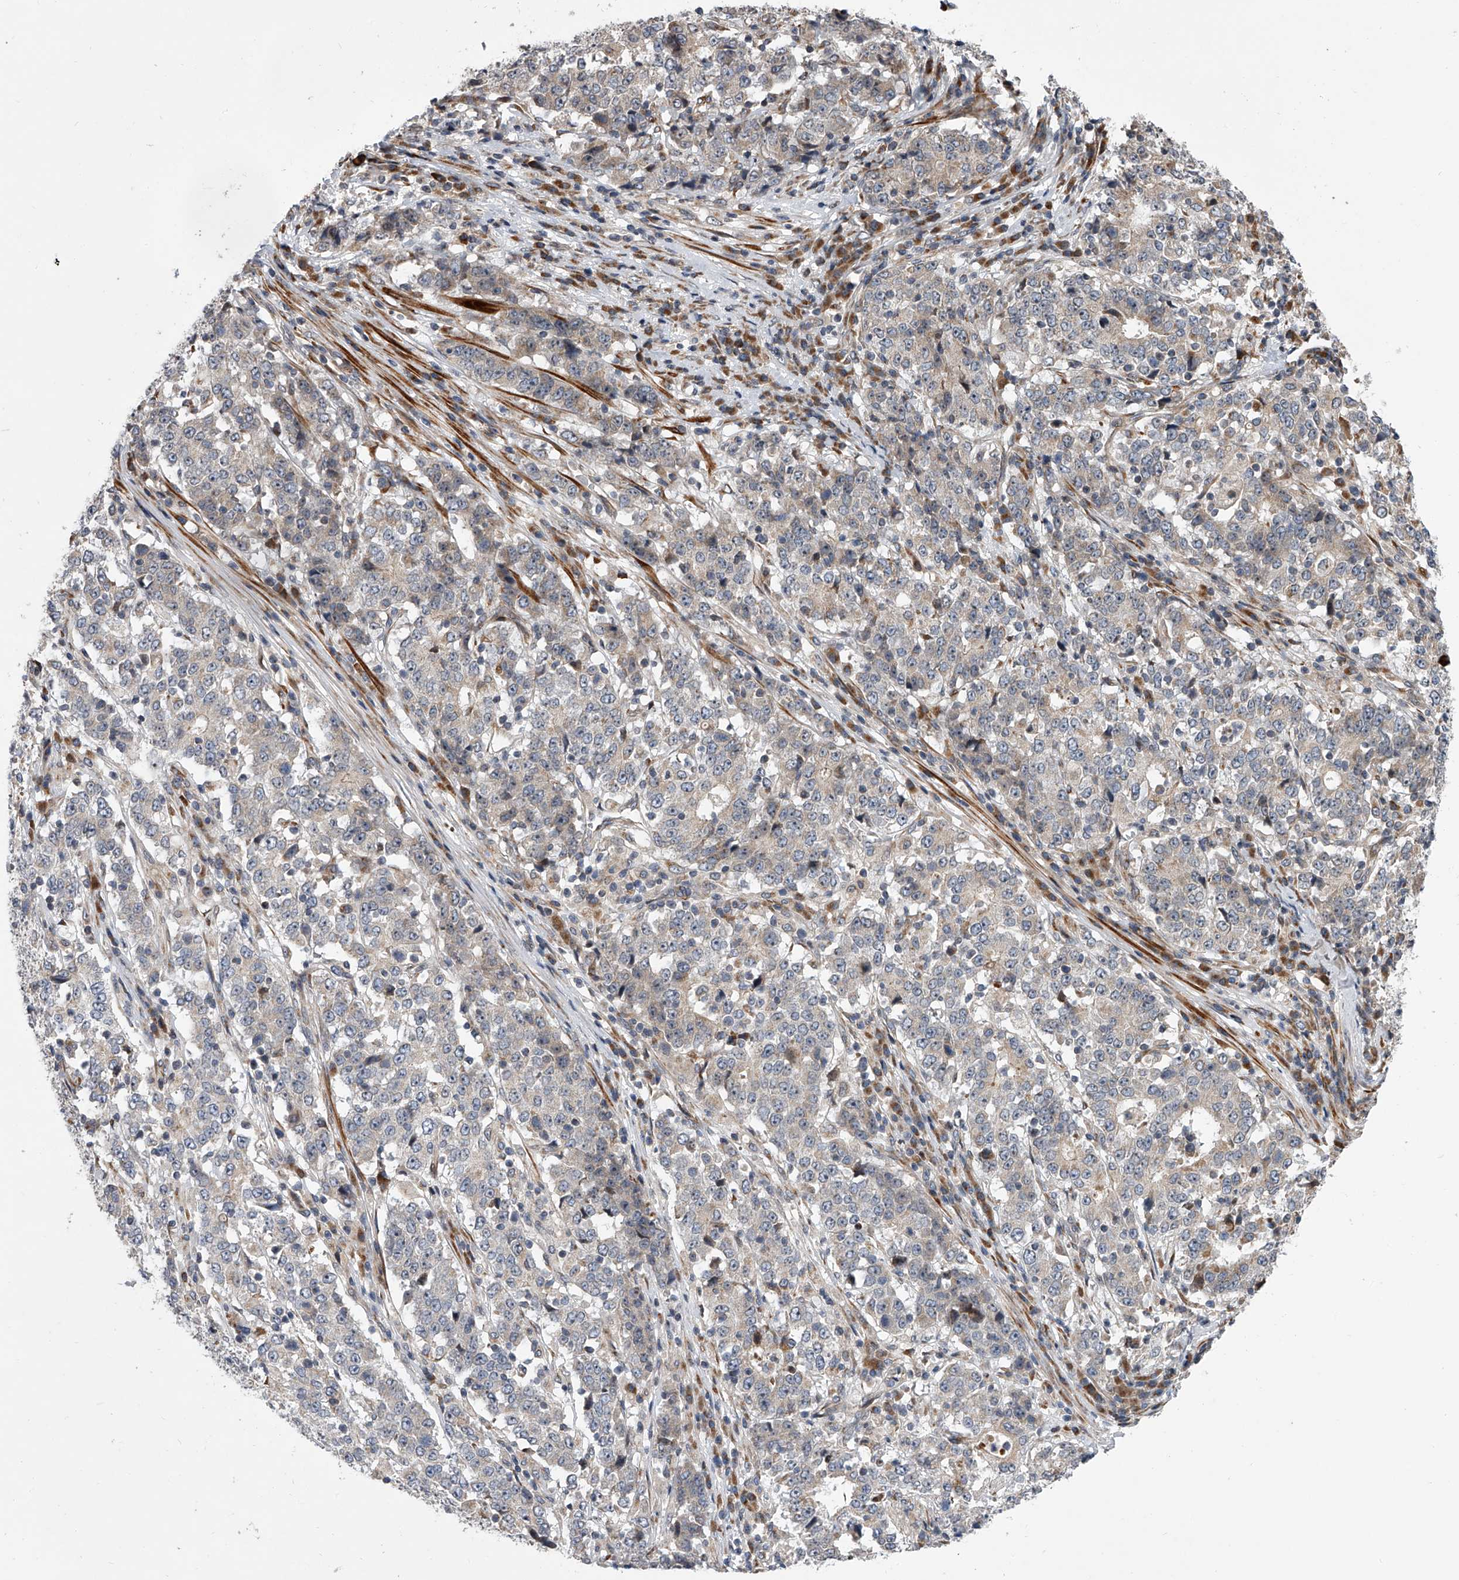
{"staining": {"intensity": "negative", "quantity": "none", "location": "none"}, "tissue": "stomach cancer", "cell_type": "Tumor cells", "image_type": "cancer", "snomed": [{"axis": "morphology", "description": "Adenocarcinoma, NOS"}, {"axis": "topography", "description": "Stomach"}], "caption": "Tumor cells are negative for brown protein staining in adenocarcinoma (stomach).", "gene": "DLGAP2", "patient": {"sex": "male", "age": 59}}